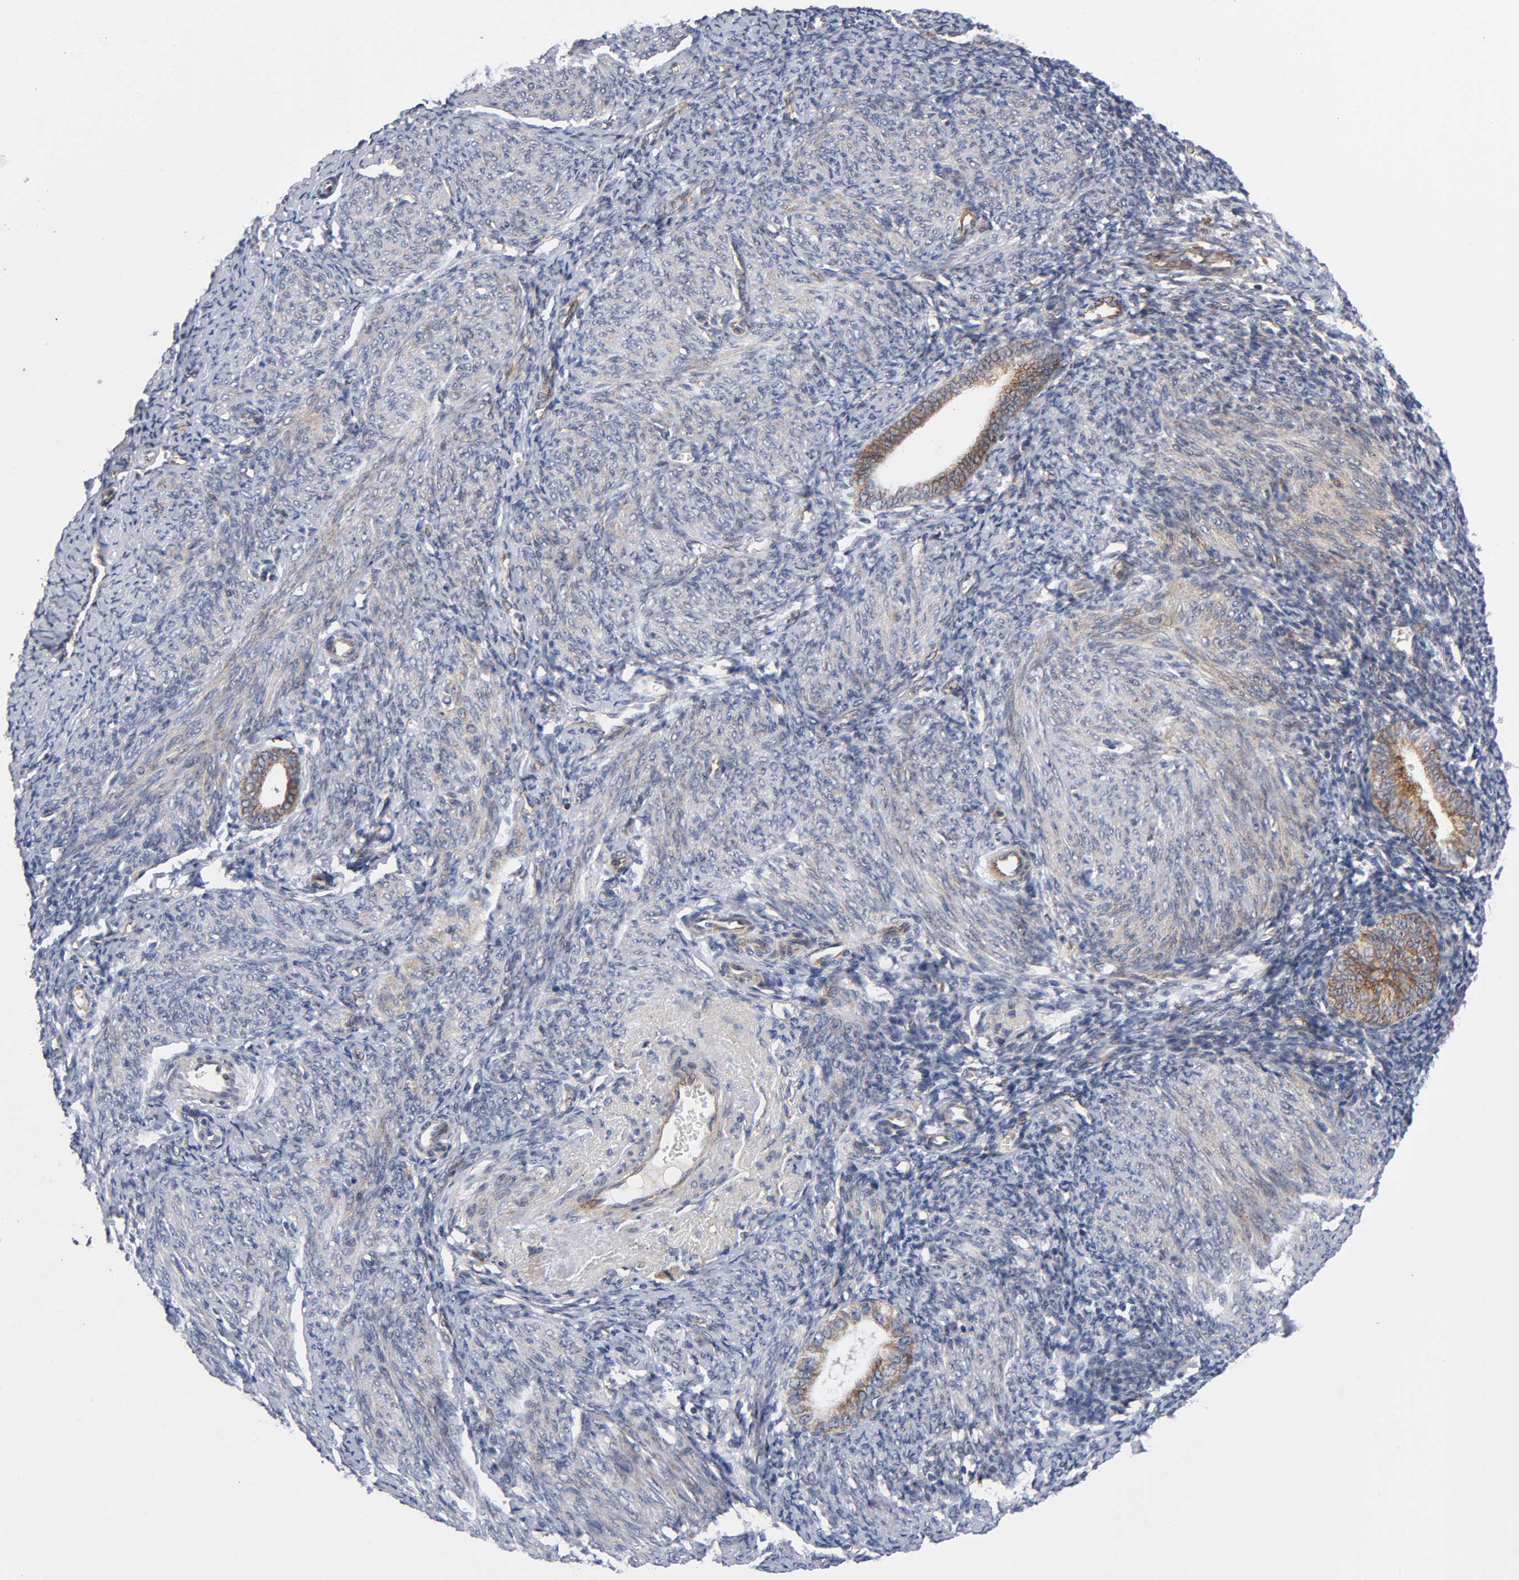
{"staining": {"intensity": "moderate", "quantity": "25%-75%", "location": "cytoplasmic/membranous"}, "tissue": "endometrium", "cell_type": "Cells in endometrial stroma", "image_type": "normal", "snomed": [{"axis": "morphology", "description": "Normal tissue, NOS"}, {"axis": "topography", "description": "Endometrium"}], "caption": "The immunohistochemical stain highlights moderate cytoplasmic/membranous staining in cells in endometrial stroma of unremarkable endometrium.", "gene": "EIF5", "patient": {"sex": "female", "age": 57}}